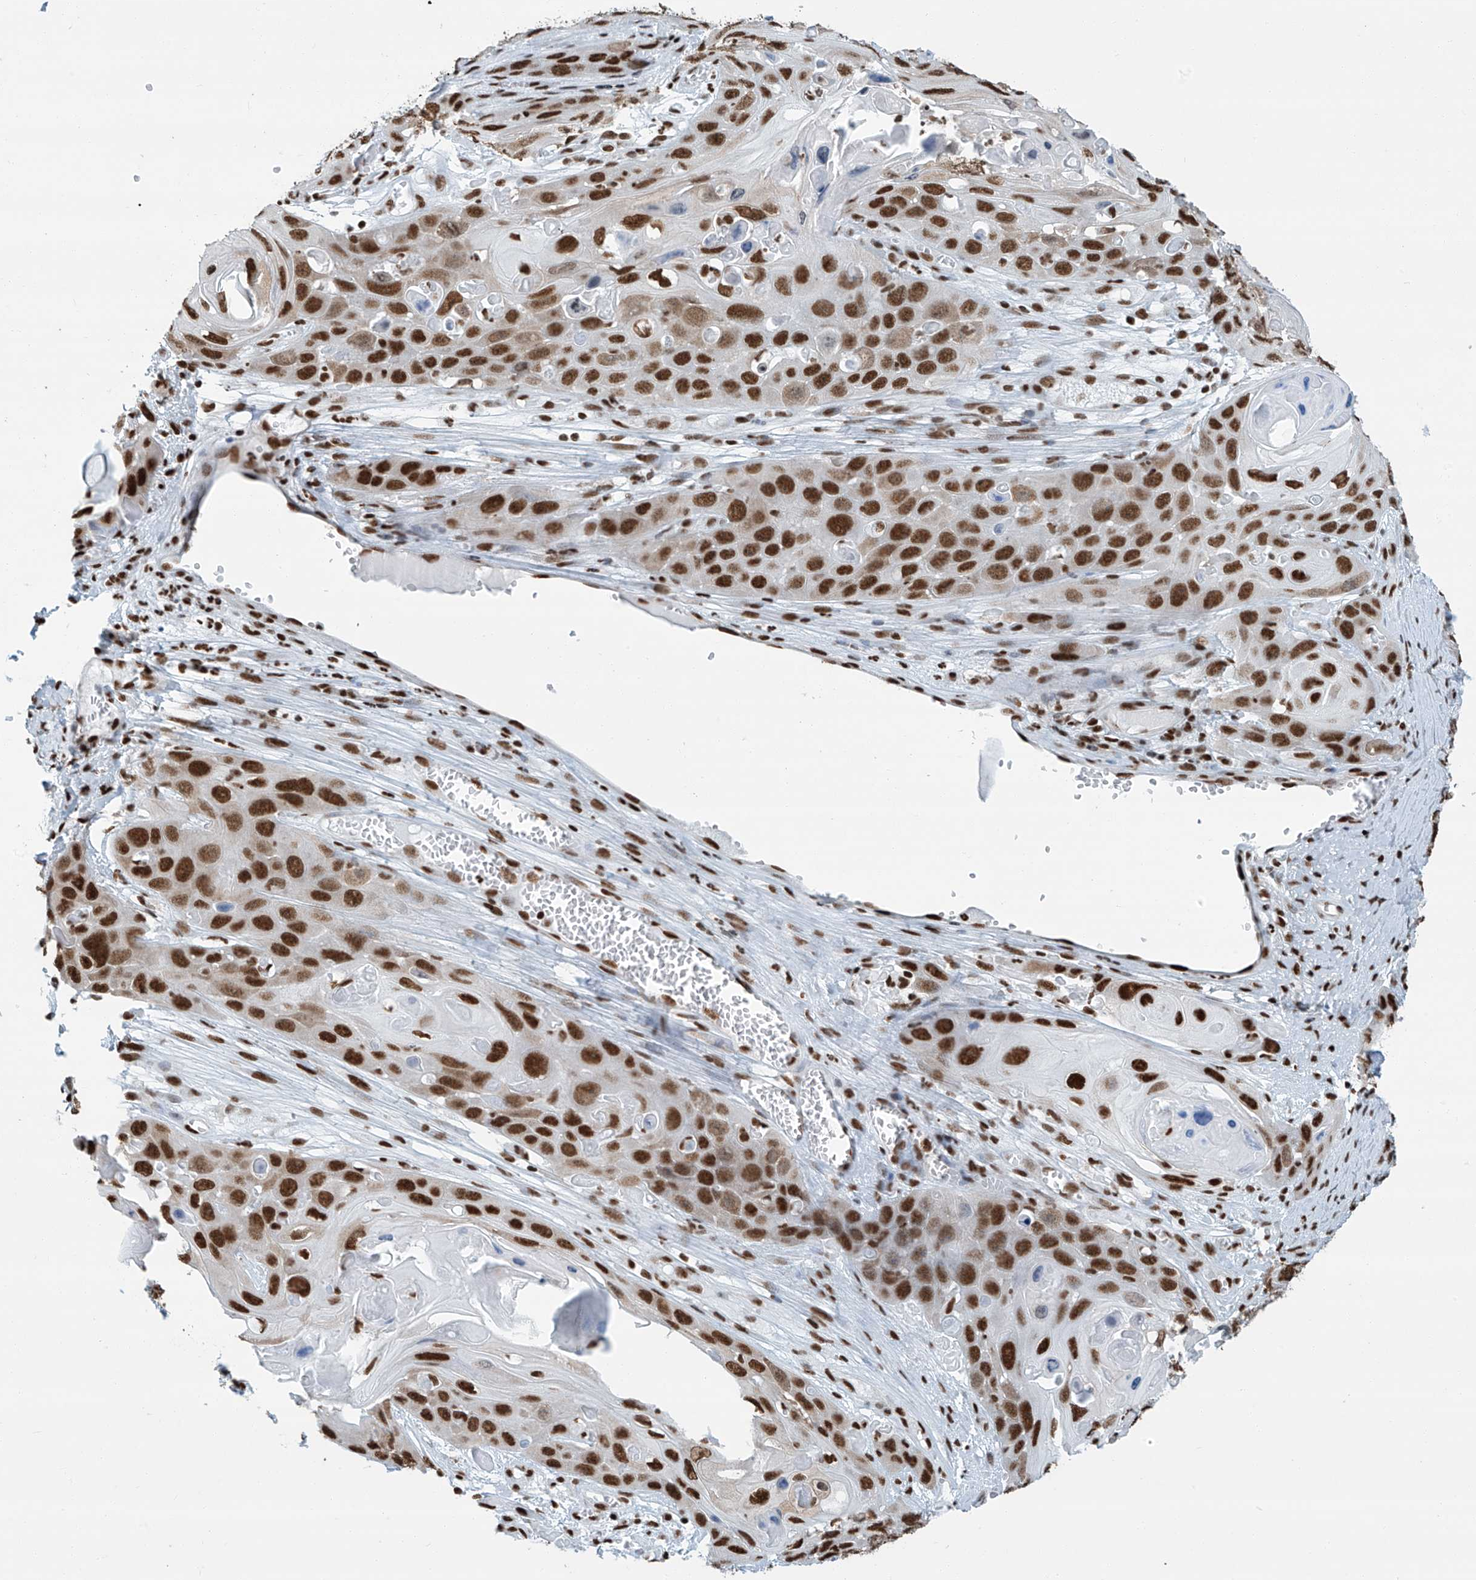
{"staining": {"intensity": "strong", "quantity": ">75%", "location": "nuclear"}, "tissue": "skin cancer", "cell_type": "Tumor cells", "image_type": "cancer", "snomed": [{"axis": "morphology", "description": "Squamous cell carcinoma, NOS"}, {"axis": "topography", "description": "Skin"}], "caption": "This is a histology image of immunohistochemistry (IHC) staining of skin cancer (squamous cell carcinoma), which shows strong expression in the nuclear of tumor cells.", "gene": "SARNP", "patient": {"sex": "male", "age": 55}}